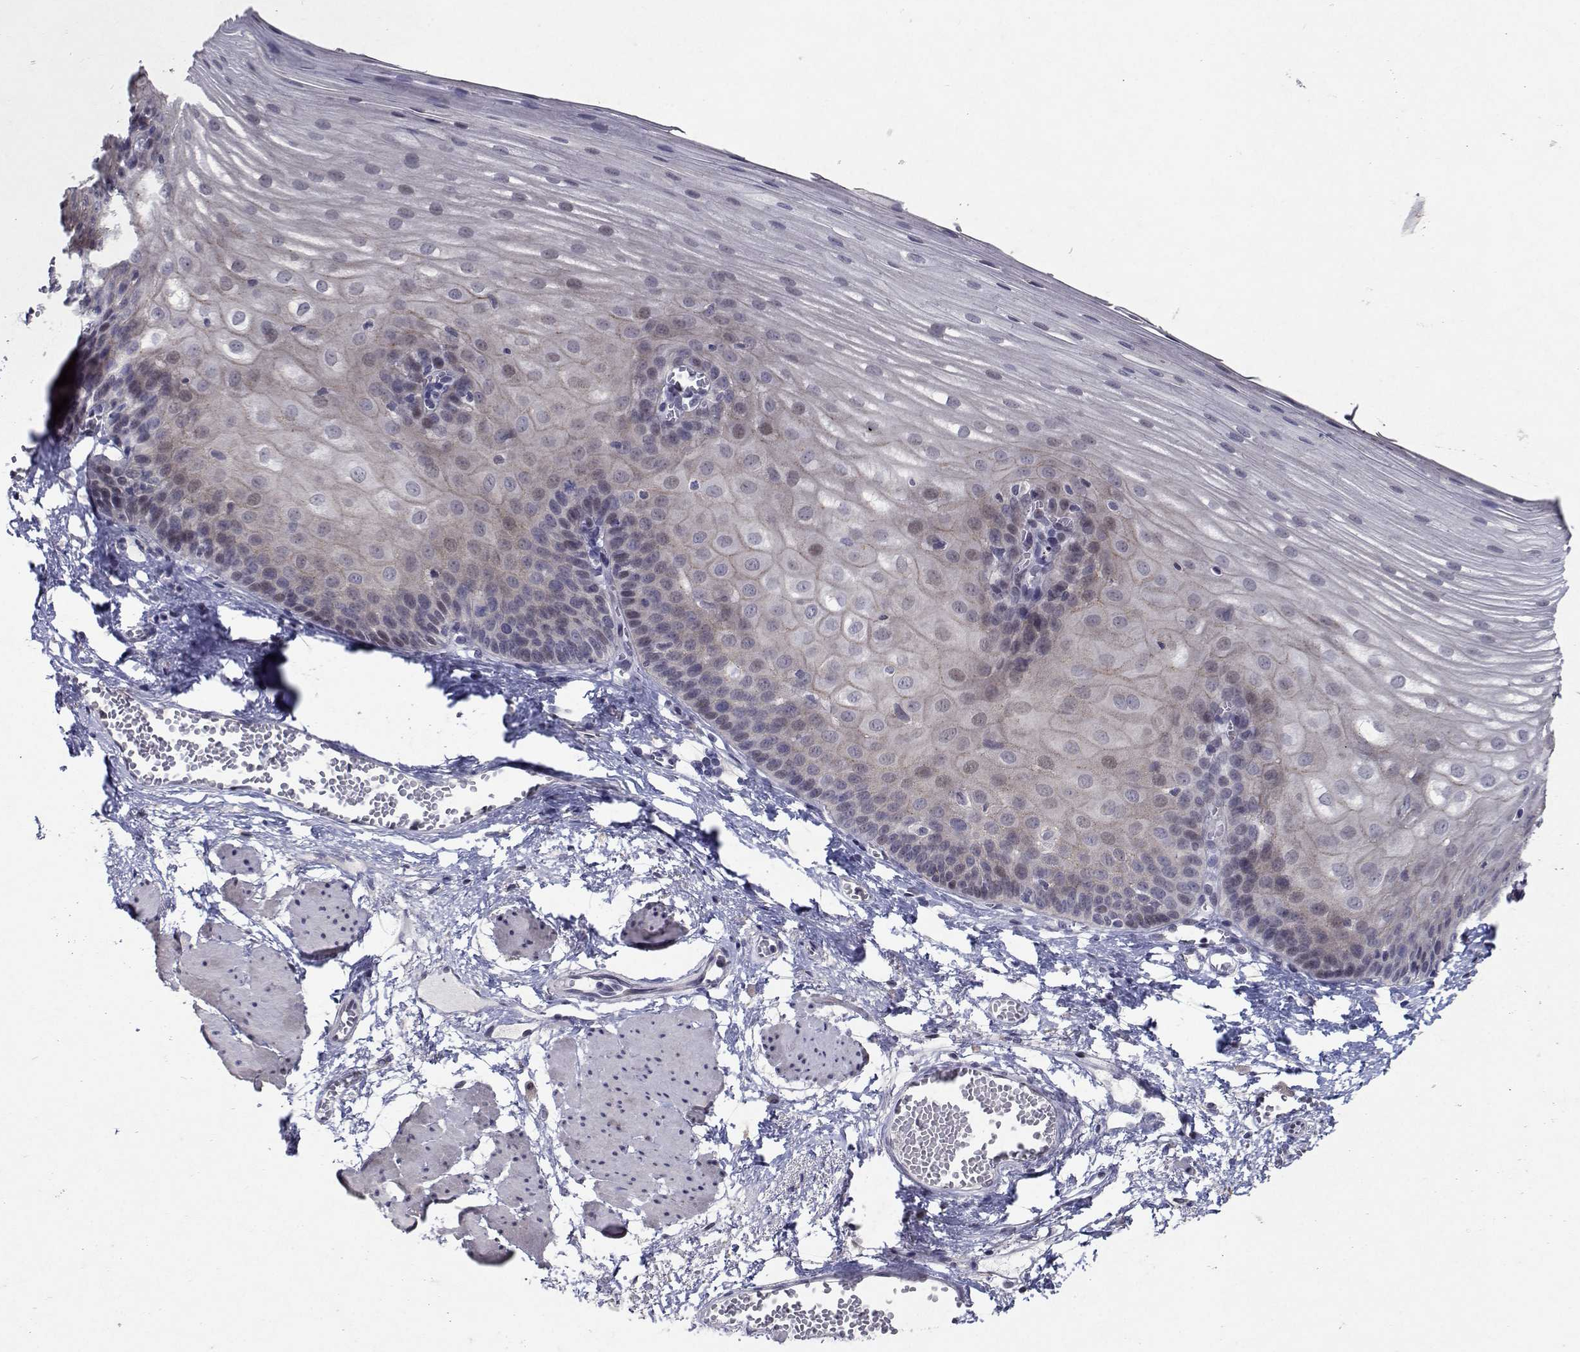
{"staining": {"intensity": "weak", "quantity": "<25%", "location": "nuclear"}, "tissue": "esophagus", "cell_type": "Squamous epithelial cells", "image_type": "normal", "snomed": [{"axis": "morphology", "description": "Normal tissue, NOS"}, {"axis": "topography", "description": "Esophagus"}], "caption": "This is a histopathology image of immunohistochemistry staining of unremarkable esophagus, which shows no expression in squamous epithelial cells. (DAB IHC with hematoxylin counter stain).", "gene": "RBPJL", "patient": {"sex": "male", "age": 62}}